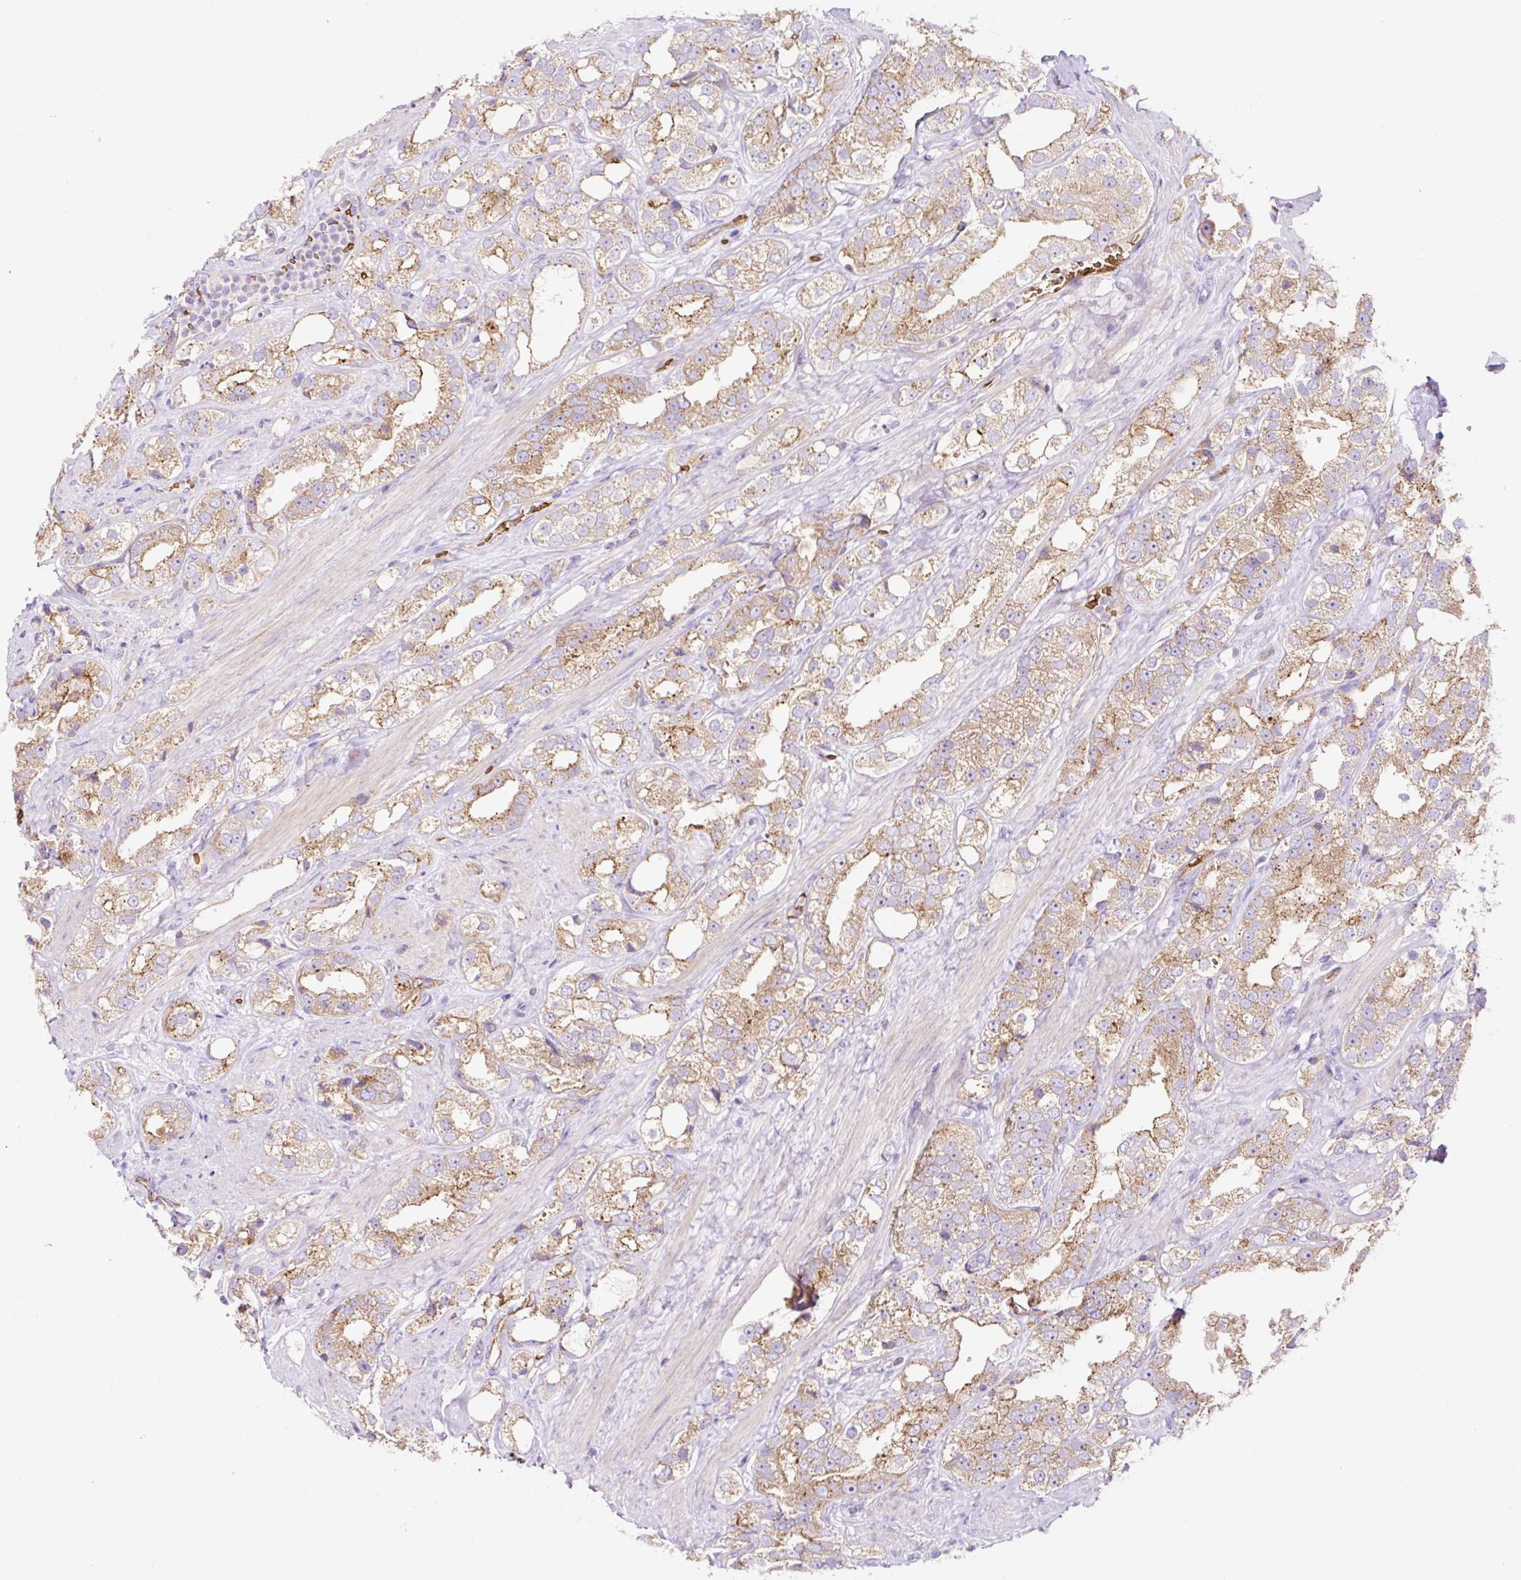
{"staining": {"intensity": "moderate", "quantity": ">75%", "location": "cytoplasmic/membranous"}, "tissue": "prostate cancer", "cell_type": "Tumor cells", "image_type": "cancer", "snomed": [{"axis": "morphology", "description": "Adenocarcinoma, NOS"}, {"axis": "topography", "description": "Prostate"}], "caption": "Immunohistochemical staining of human prostate cancer (adenocarcinoma) shows medium levels of moderate cytoplasmic/membranous staining in about >75% of tumor cells.", "gene": "HIP1R", "patient": {"sex": "male", "age": 79}}